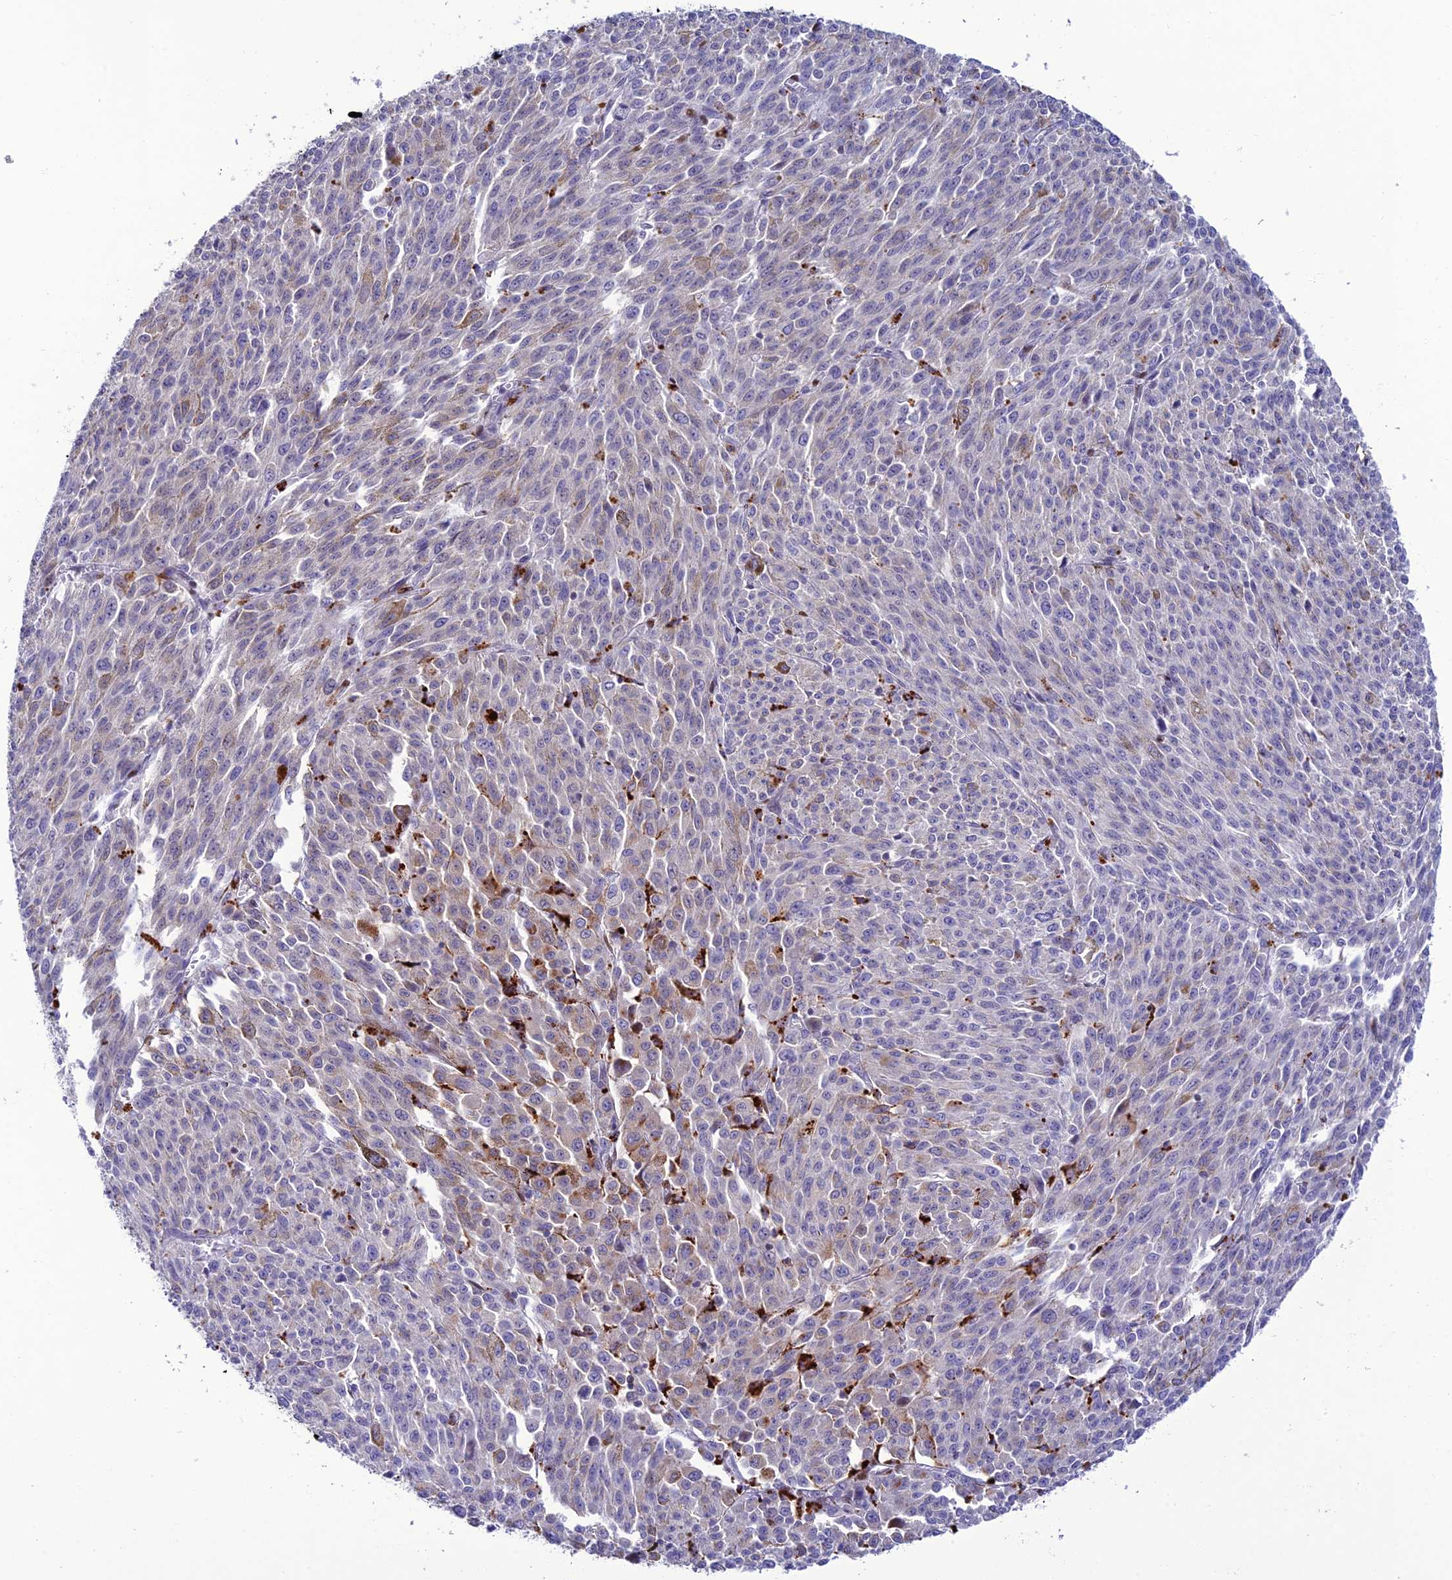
{"staining": {"intensity": "negative", "quantity": "none", "location": "none"}, "tissue": "melanoma", "cell_type": "Tumor cells", "image_type": "cancer", "snomed": [{"axis": "morphology", "description": "Malignant melanoma, NOS"}, {"axis": "topography", "description": "Skin"}], "caption": "There is no significant staining in tumor cells of melanoma.", "gene": "HIC1", "patient": {"sex": "female", "age": 52}}